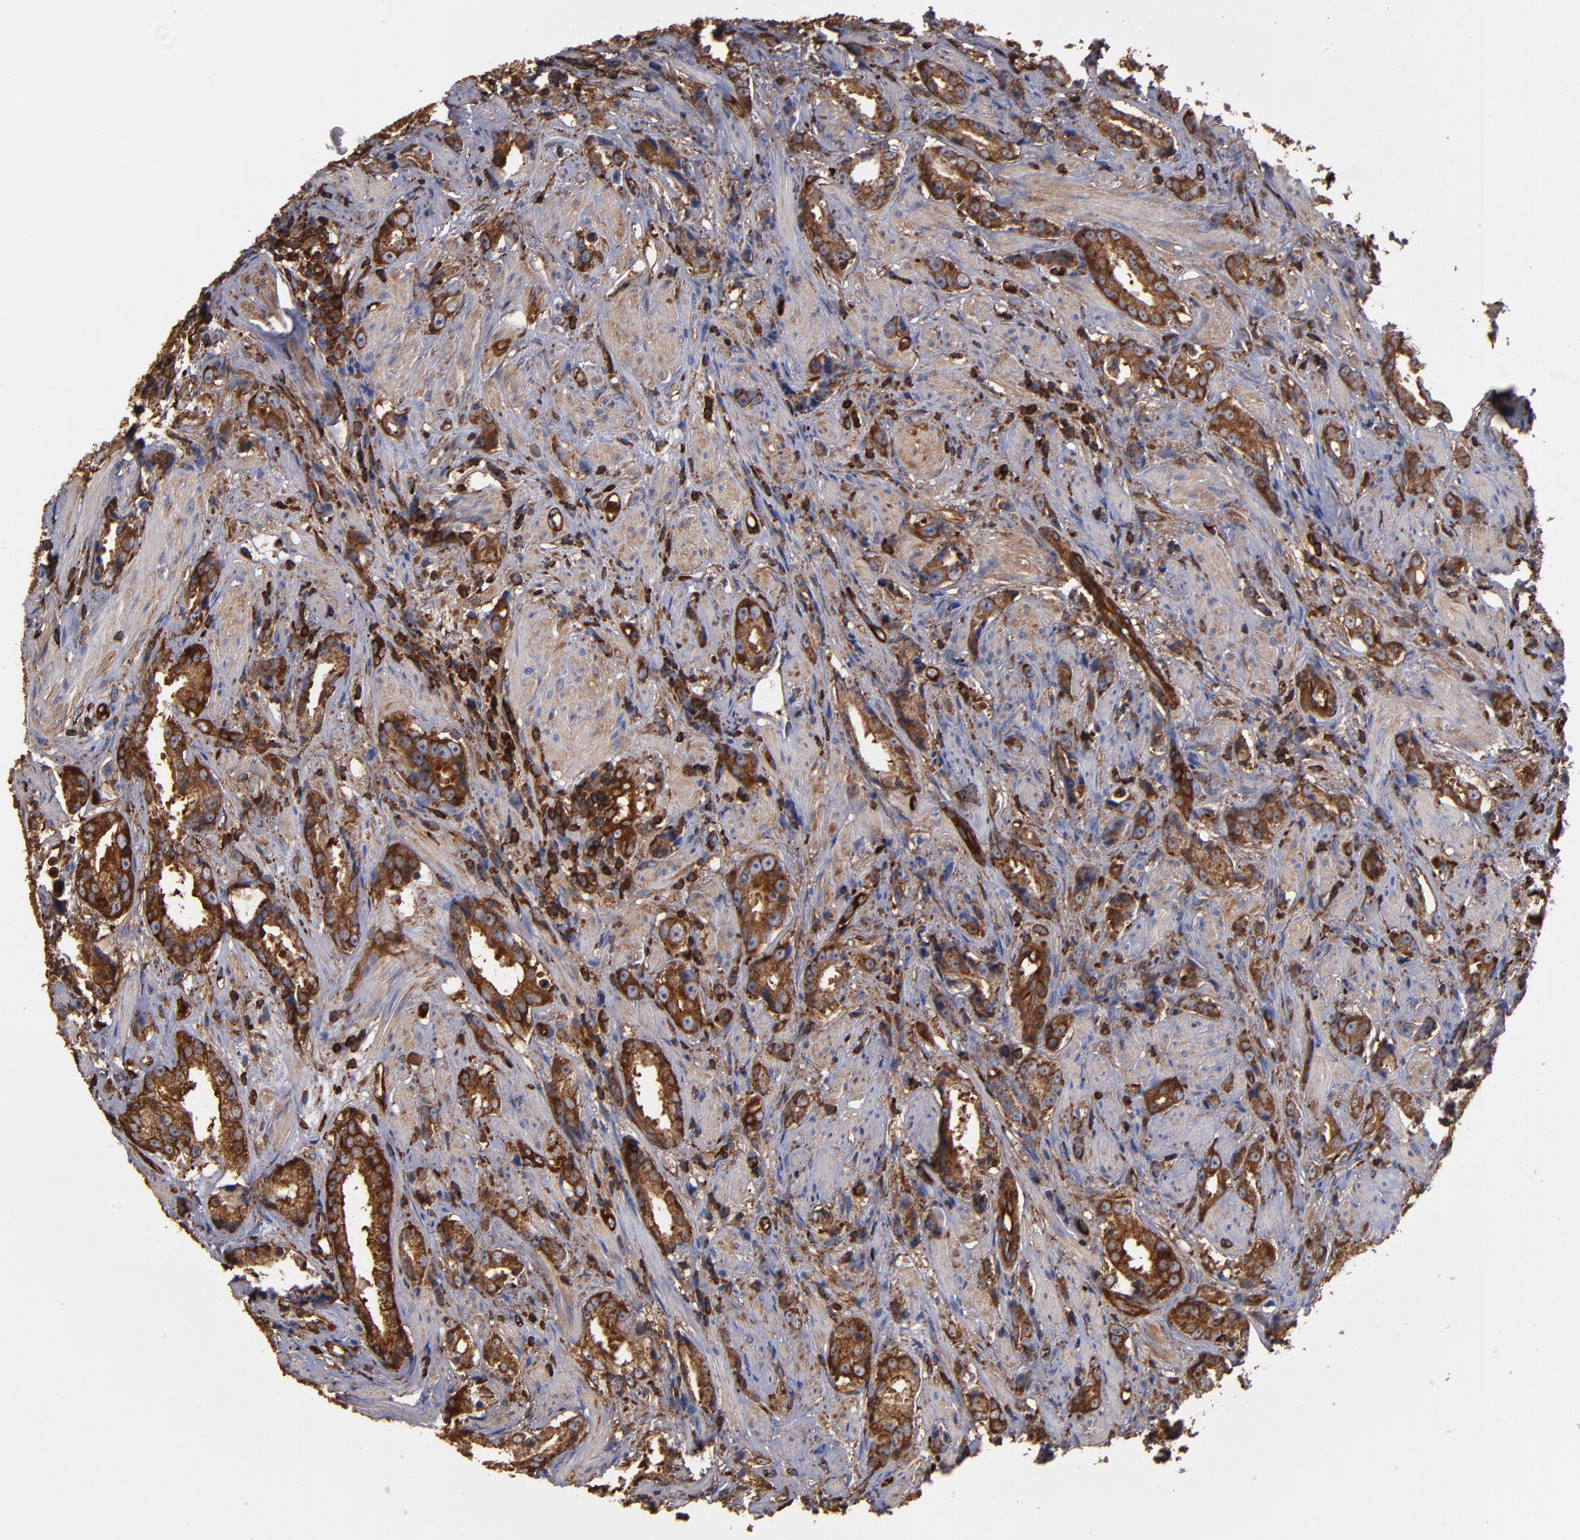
{"staining": {"intensity": "strong", "quantity": ">75%", "location": "cytoplasmic/membranous"}, "tissue": "prostate cancer", "cell_type": "Tumor cells", "image_type": "cancer", "snomed": [{"axis": "morphology", "description": "Adenocarcinoma, Medium grade"}, {"axis": "topography", "description": "Prostate"}], "caption": "DAB immunohistochemical staining of prostate cancer (adenocarcinoma (medium-grade)) shows strong cytoplasmic/membranous protein positivity in approximately >75% of tumor cells. The protein of interest is shown in brown color, while the nuclei are stained blue.", "gene": "ACTN4", "patient": {"sex": "male", "age": 53}}